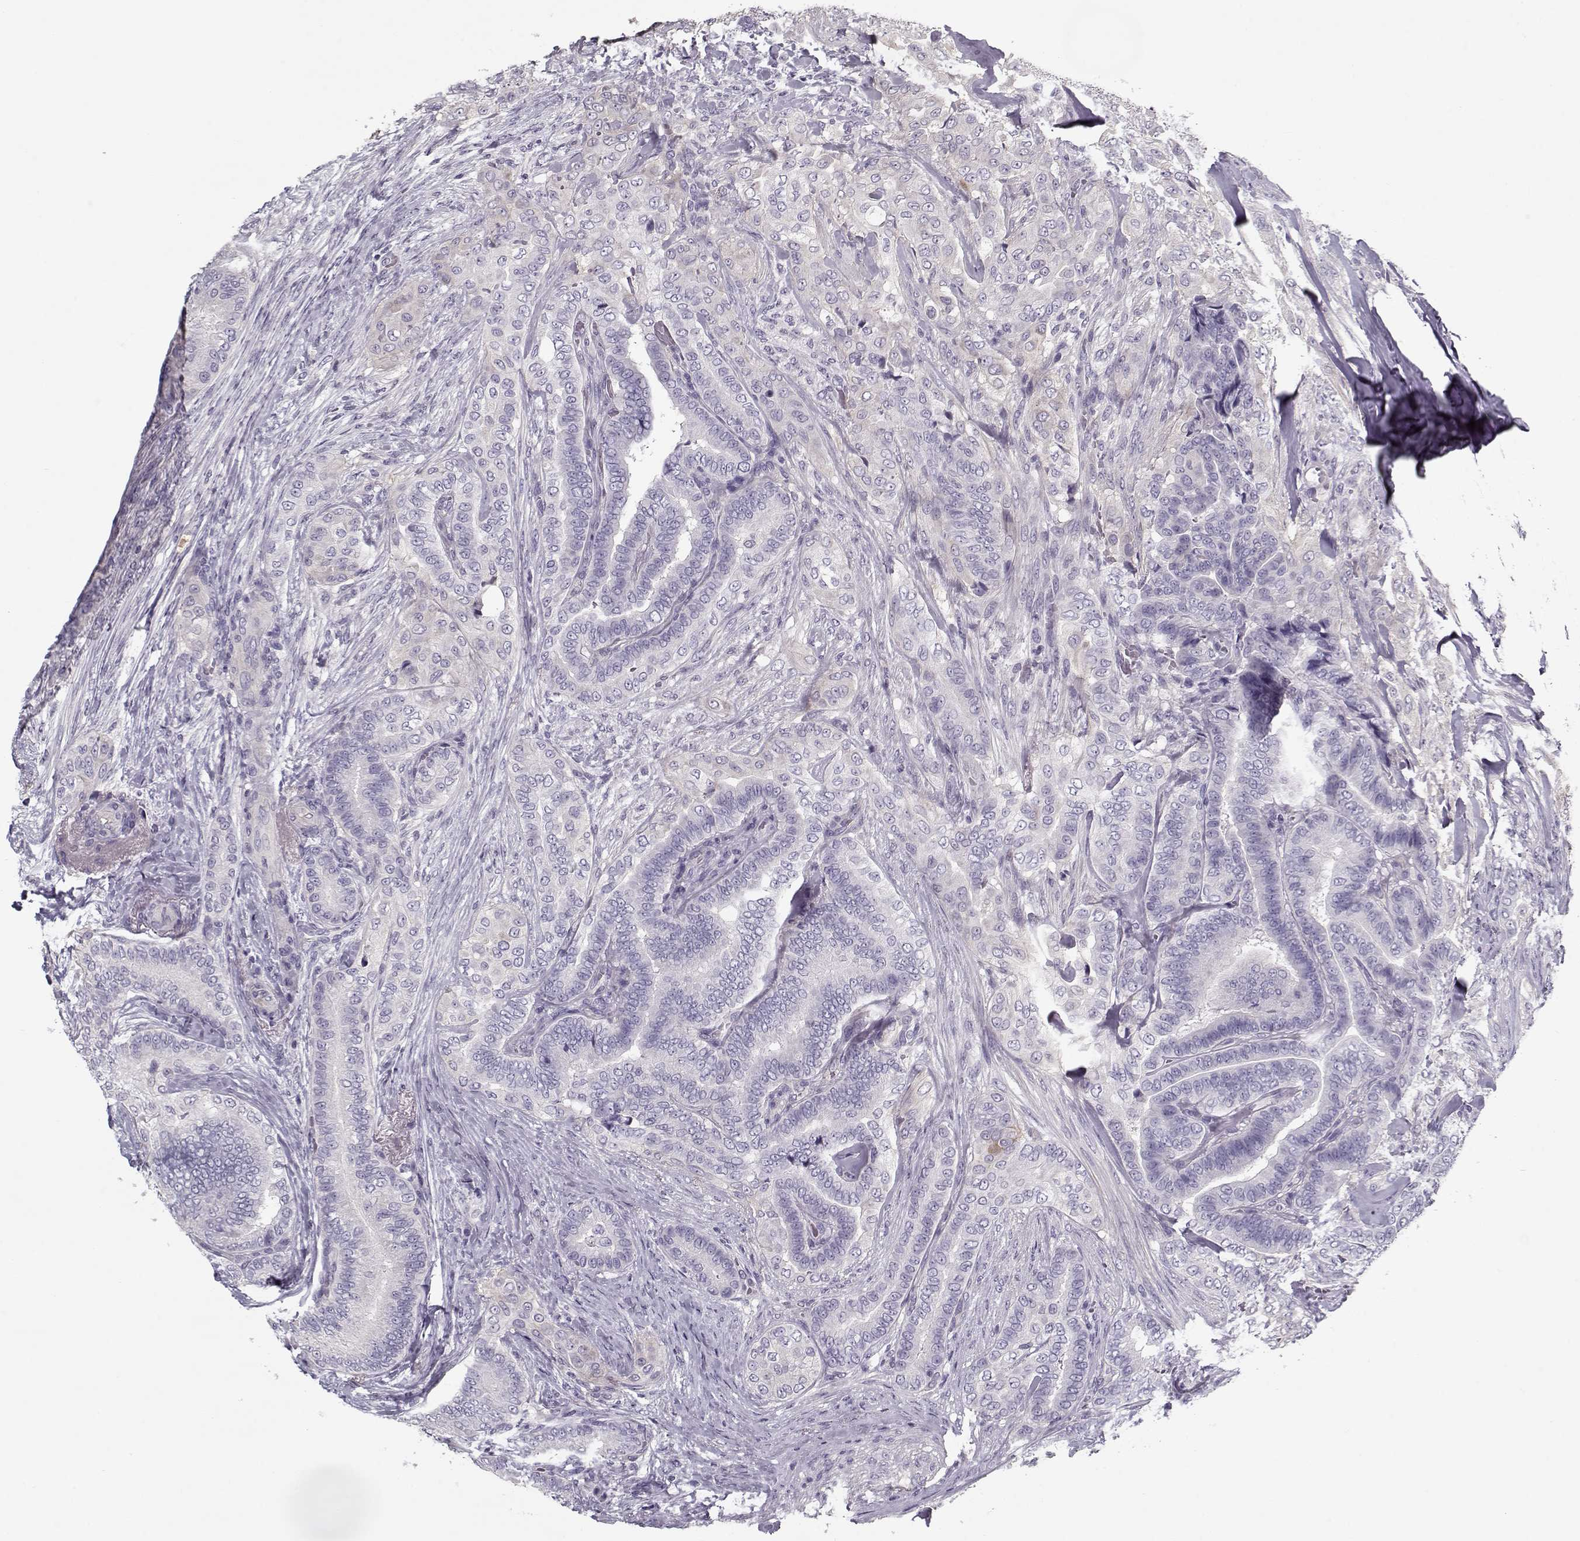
{"staining": {"intensity": "negative", "quantity": "none", "location": "none"}, "tissue": "thyroid cancer", "cell_type": "Tumor cells", "image_type": "cancer", "snomed": [{"axis": "morphology", "description": "Papillary adenocarcinoma, NOS"}, {"axis": "topography", "description": "Thyroid gland"}], "caption": "IHC photomicrograph of neoplastic tissue: human thyroid cancer stained with DAB demonstrates no significant protein expression in tumor cells.", "gene": "CCDC136", "patient": {"sex": "male", "age": 61}}